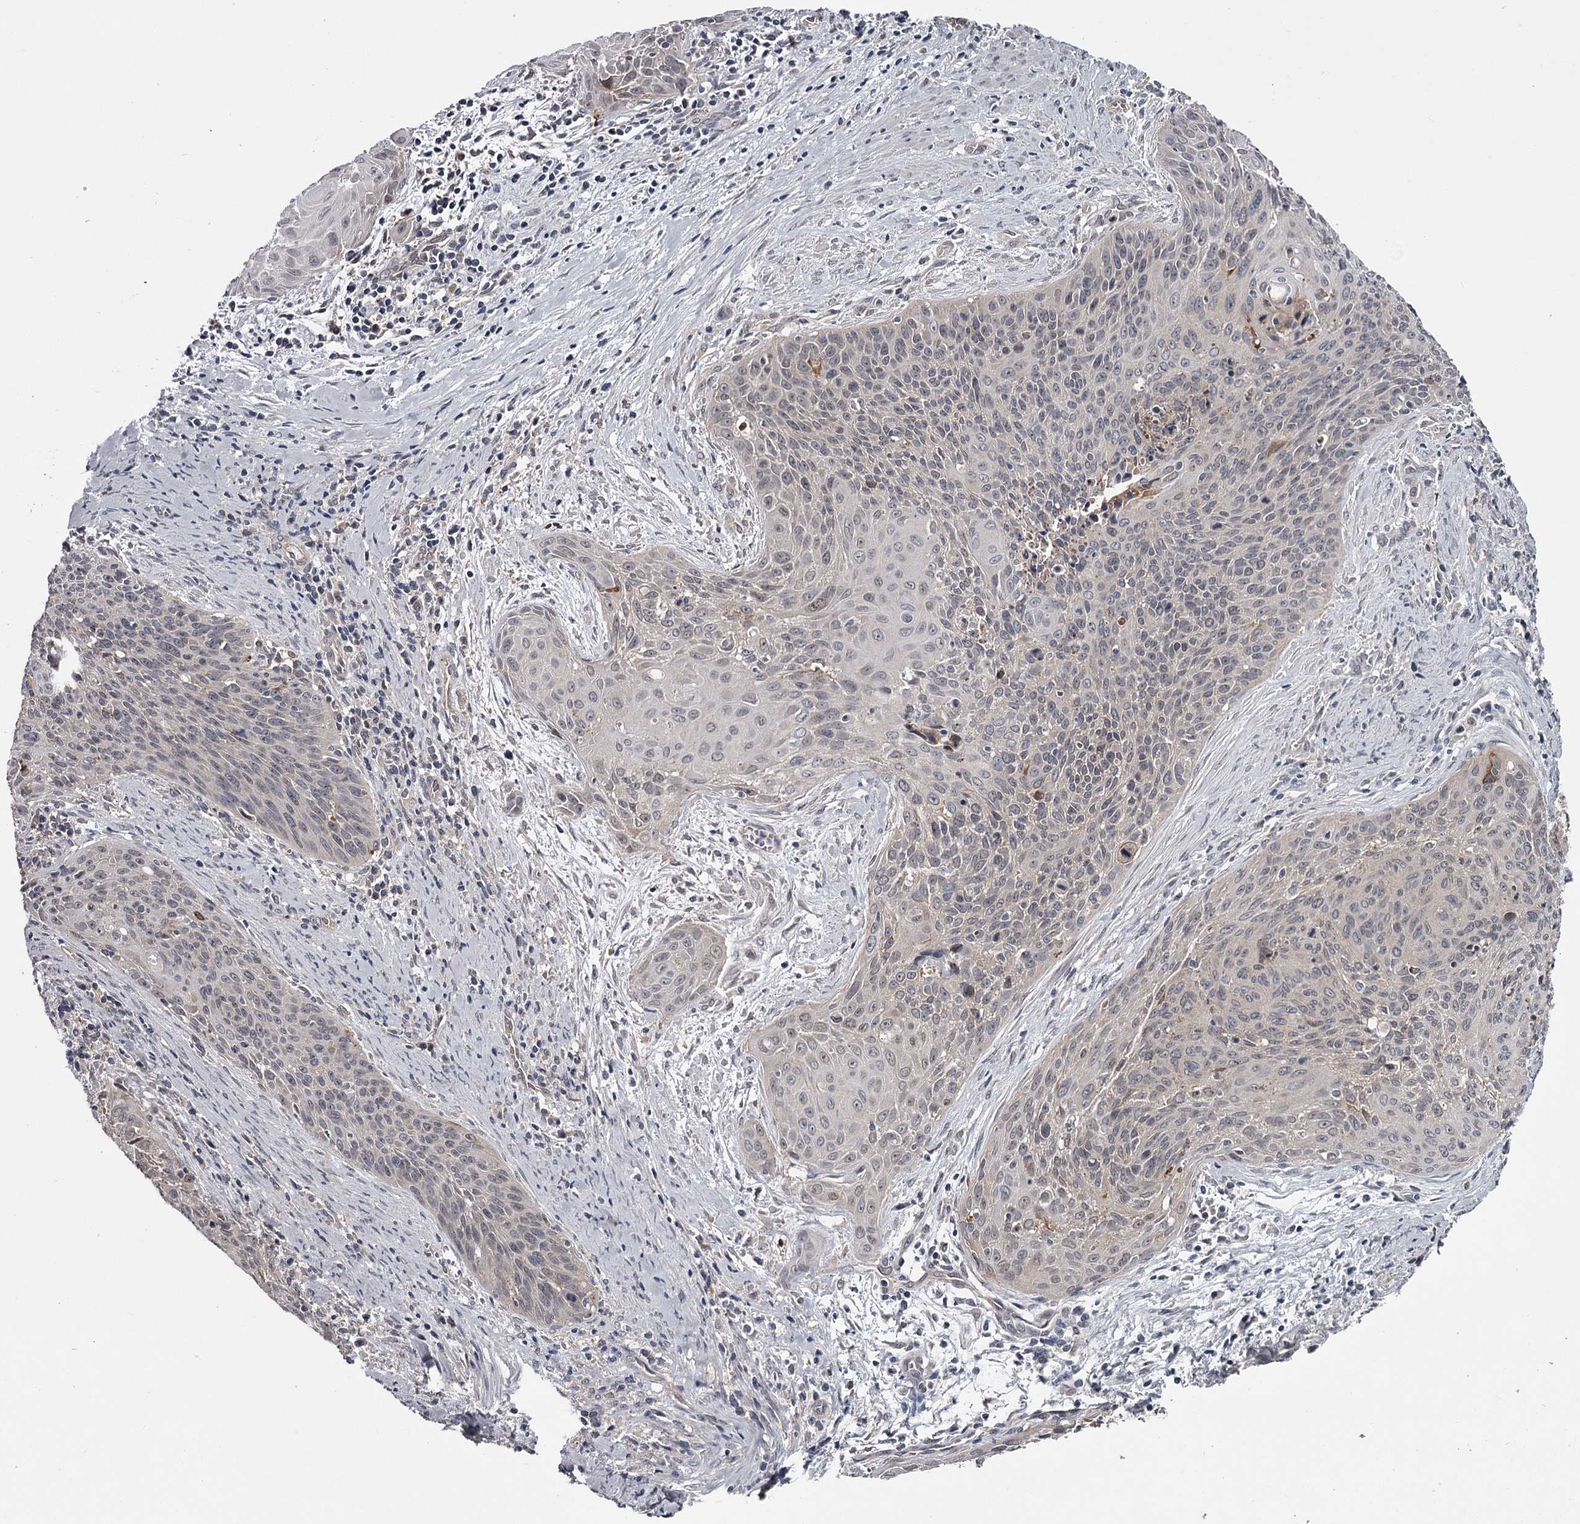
{"staining": {"intensity": "negative", "quantity": "none", "location": "none"}, "tissue": "cervical cancer", "cell_type": "Tumor cells", "image_type": "cancer", "snomed": [{"axis": "morphology", "description": "Squamous cell carcinoma, NOS"}, {"axis": "topography", "description": "Cervix"}], "caption": "Immunohistochemistry (IHC) image of neoplastic tissue: human squamous cell carcinoma (cervical) stained with DAB (3,3'-diaminobenzidine) reveals no significant protein positivity in tumor cells.", "gene": "DAO", "patient": {"sex": "female", "age": 55}}